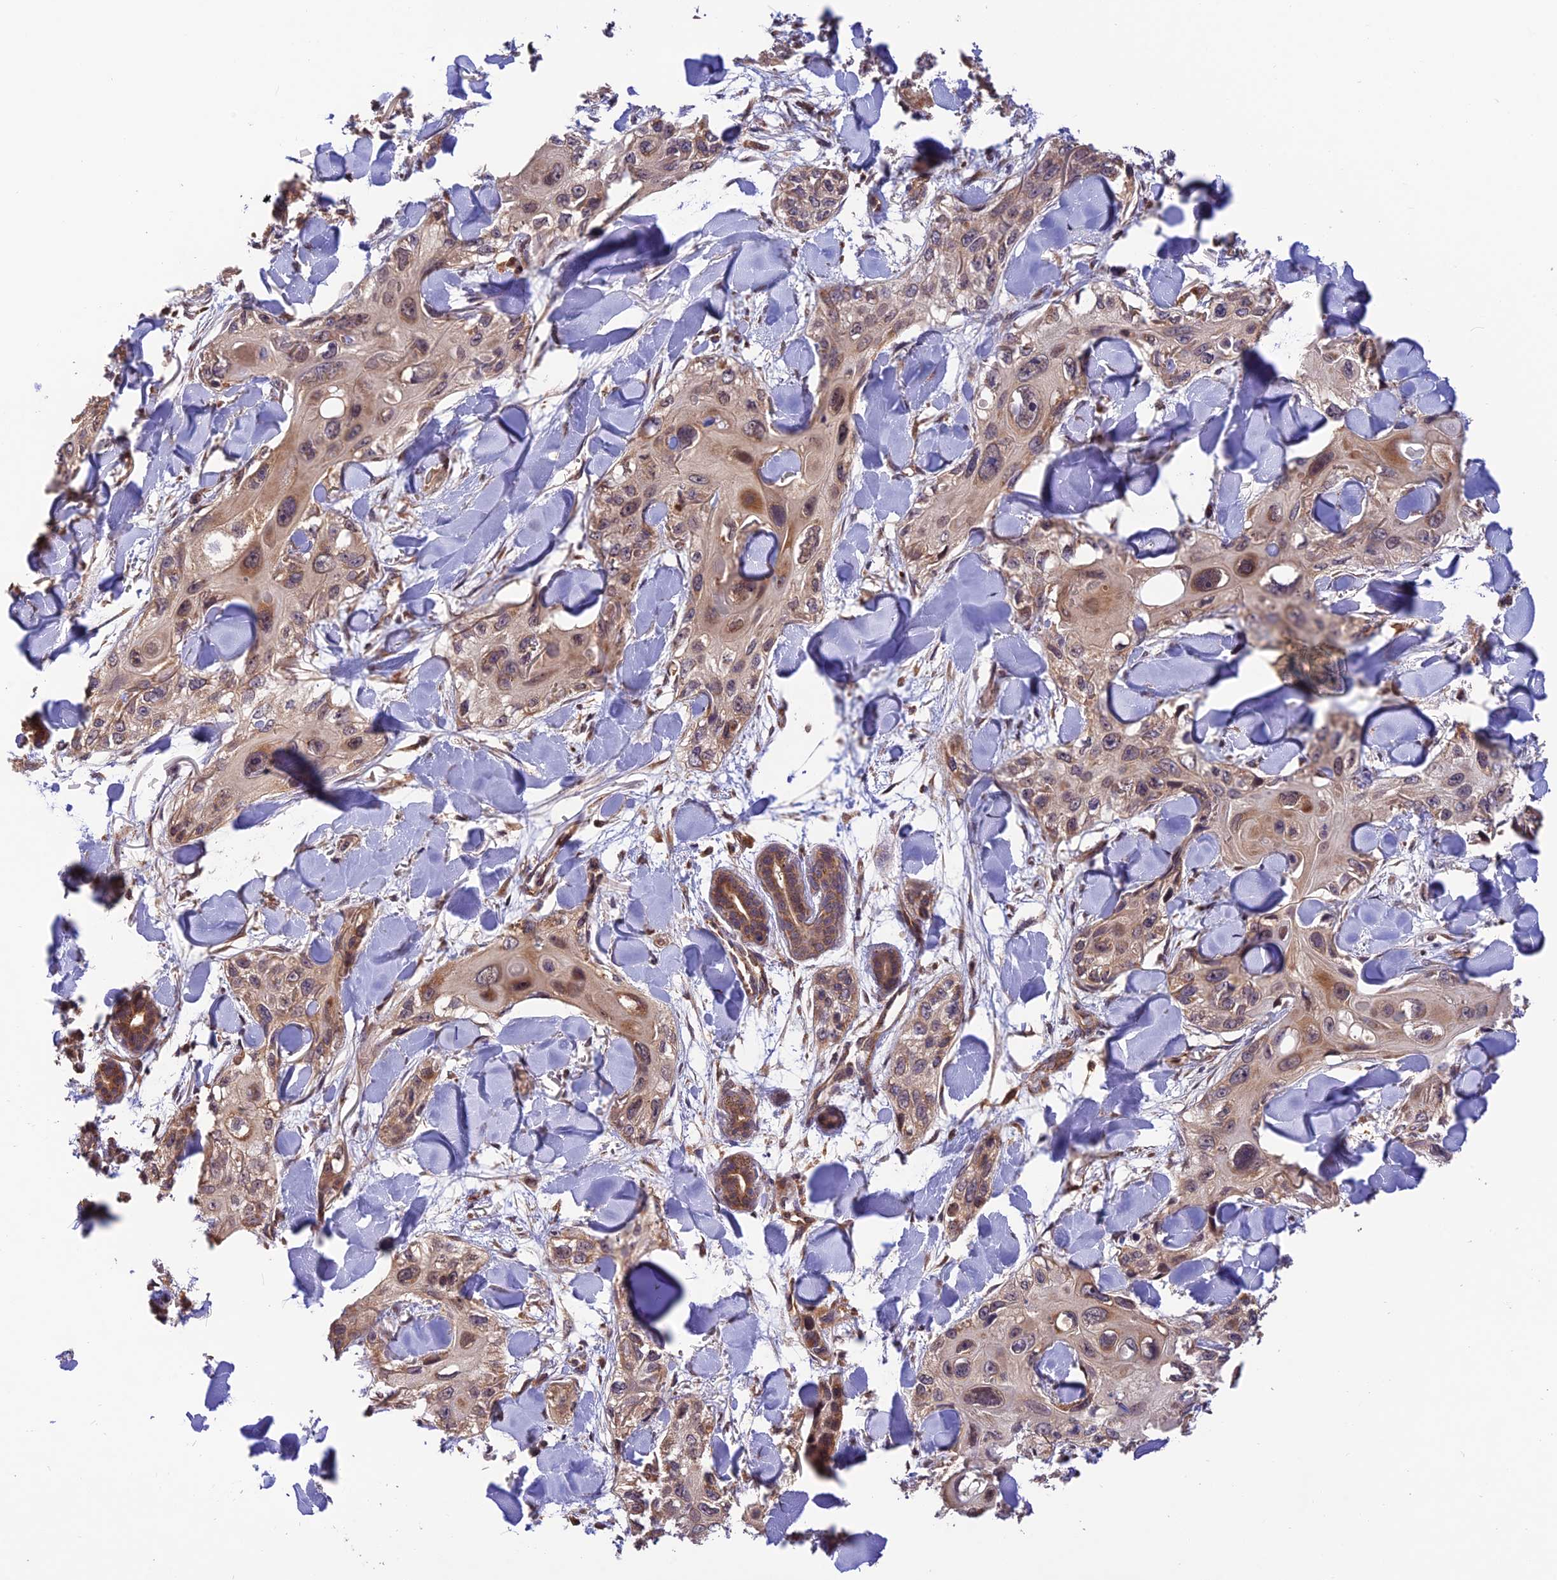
{"staining": {"intensity": "moderate", "quantity": ">75%", "location": "cytoplasmic/membranous,nuclear"}, "tissue": "skin cancer", "cell_type": "Tumor cells", "image_type": "cancer", "snomed": [{"axis": "morphology", "description": "Normal tissue, NOS"}, {"axis": "morphology", "description": "Squamous cell carcinoma, NOS"}, {"axis": "topography", "description": "Skin"}], "caption": "DAB (3,3'-diaminobenzidine) immunohistochemical staining of squamous cell carcinoma (skin) exhibits moderate cytoplasmic/membranous and nuclear protein staining in approximately >75% of tumor cells.", "gene": "MNS1", "patient": {"sex": "male", "age": 72}}